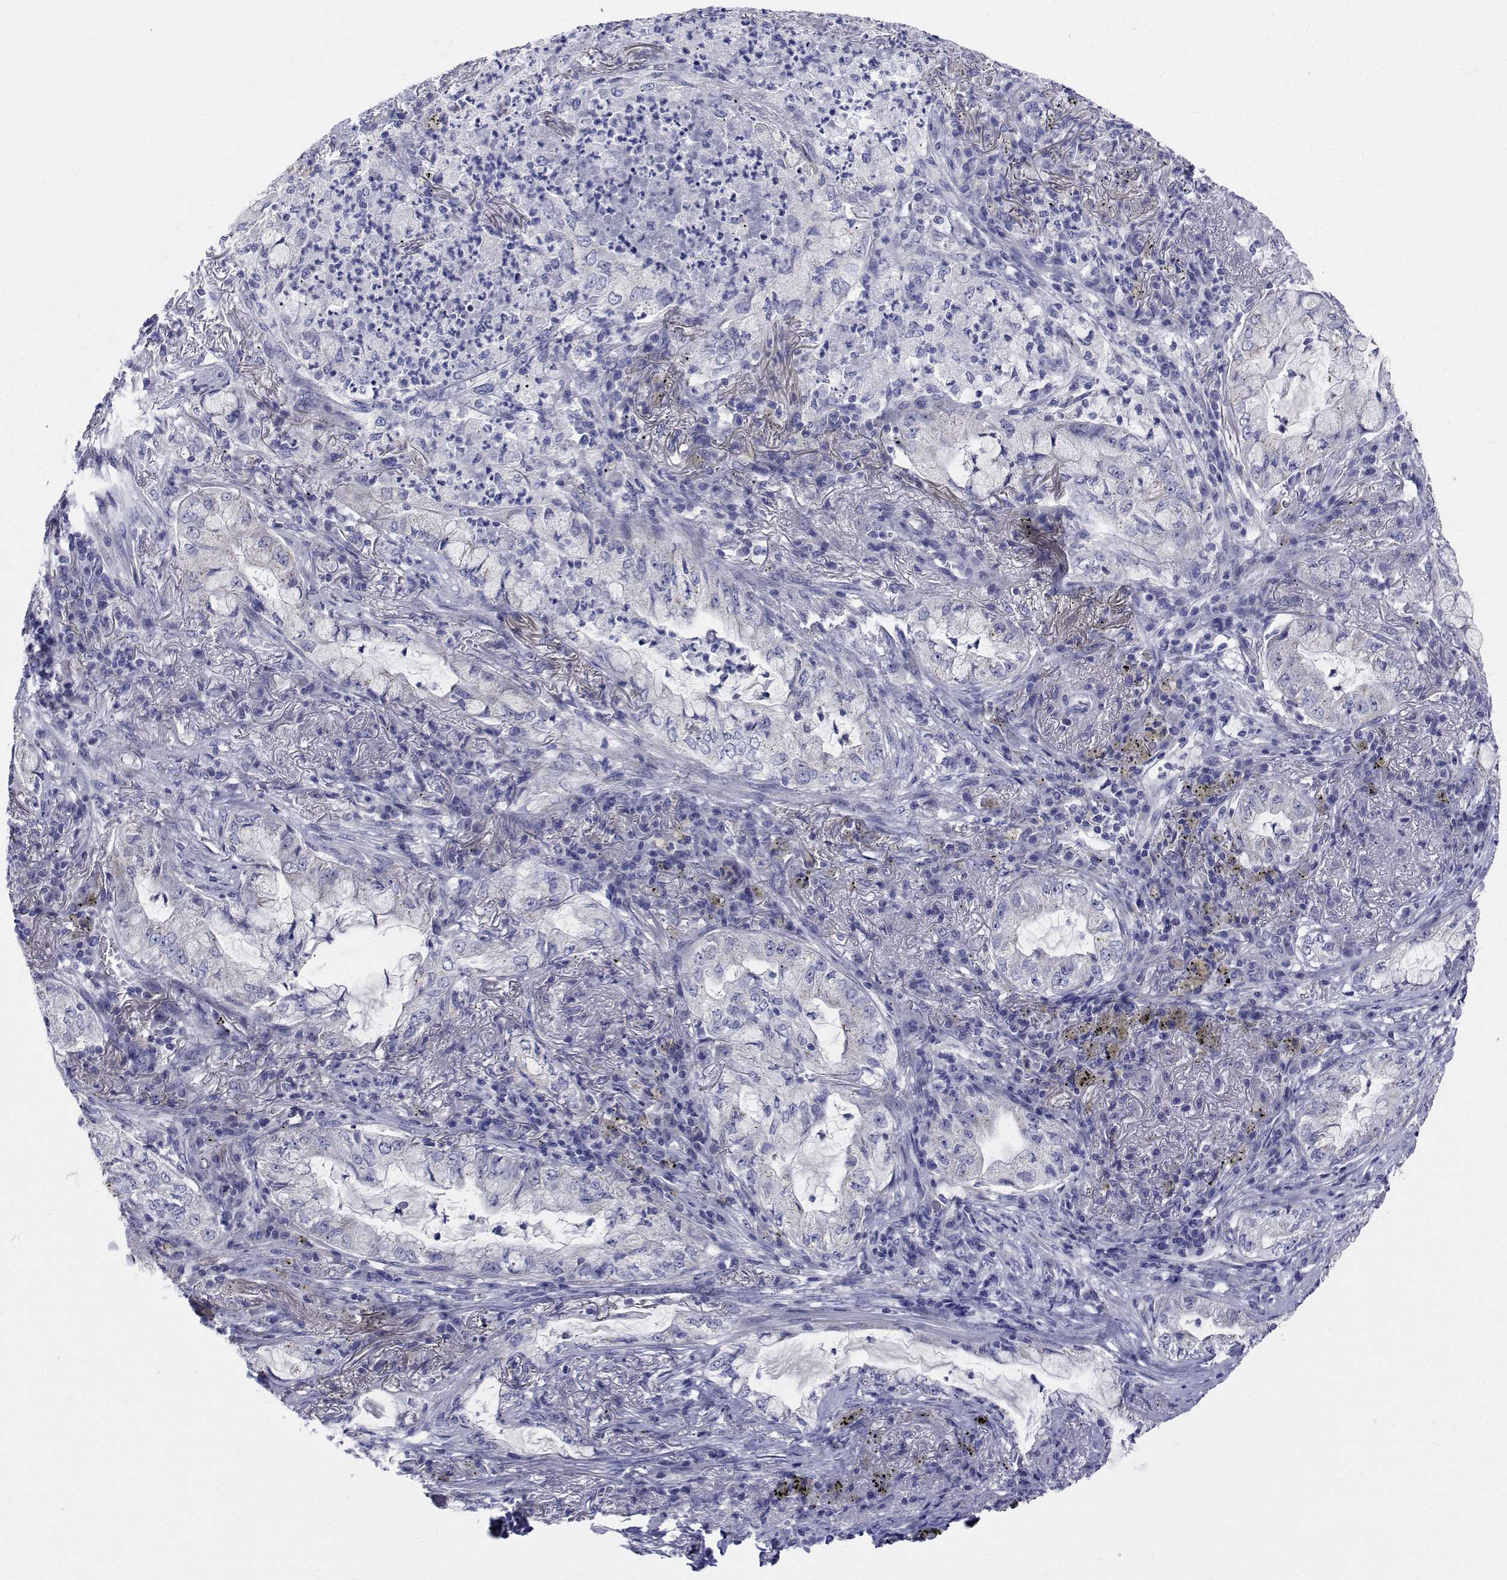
{"staining": {"intensity": "negative", "quantity": "none", "location": "none"}, "tissue": "lung cancer", "cell_type": "Tumor cells", "image_type": "cancer", "snomed": [{"axis": "morphology", "description": "Adenocarcinoma, NOS"}, {"axis": "topography", "description": "Lung"}], "caption": "IHC photomicrograph of neoplastic tissue: lung cancer stained with DAB (3,3'-diaminobenzidine) shows no significant protein staining in tumor cells. Nuclei are stained in blue.", "gene": "CDHR3", "patient": {"sex": "female", "age": 73}}